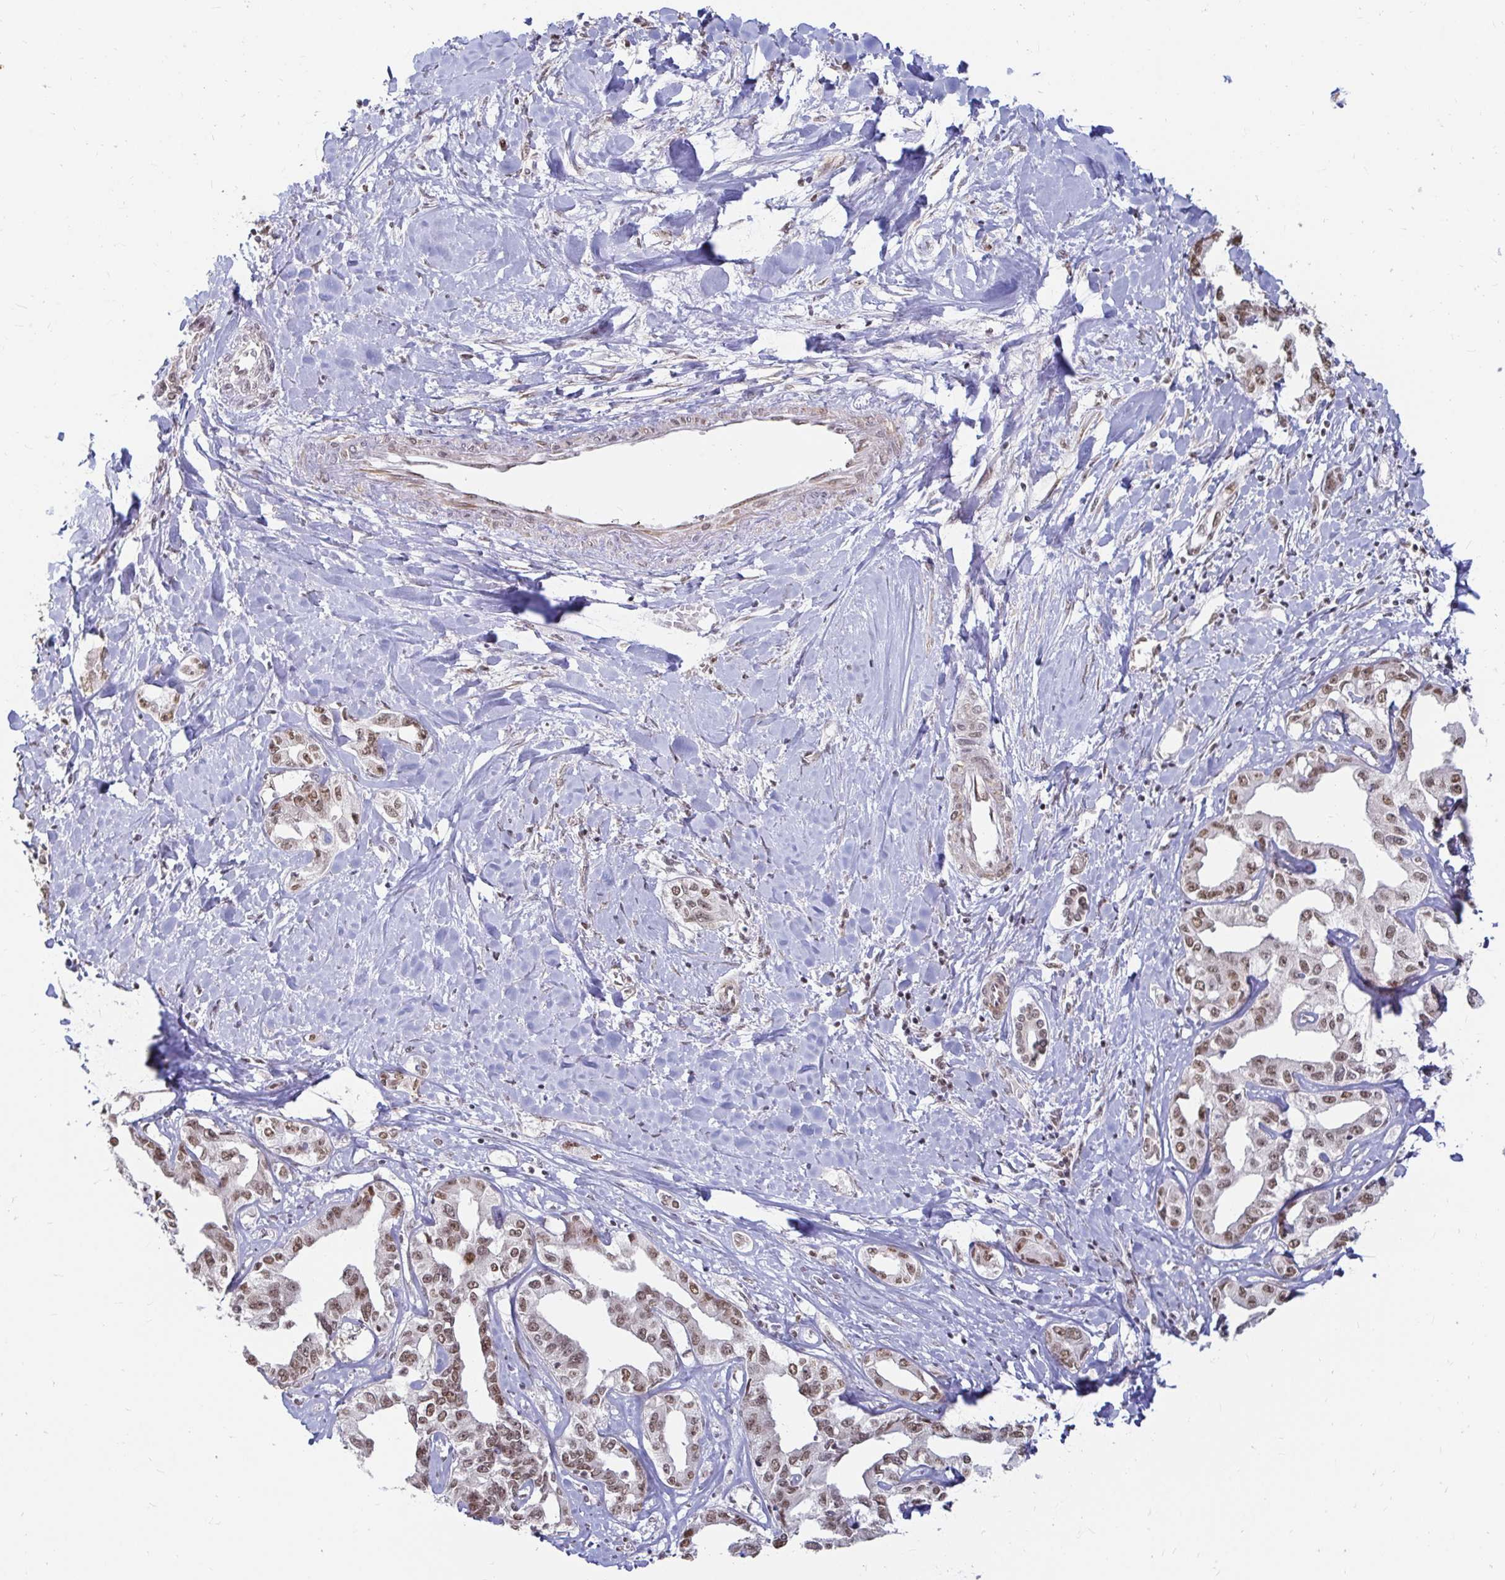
{"staining": {"intensity": "moderate", "quantity": ">75%", "location": "nuclear"}, "tissue": "liver cancer", "cell_type": "Tumor cells", "image_type": "cancer", "snomed": [{"axis": "morphology", "description": "Cholangiocarcinoma"}, {"axis": "topography", "description": "Liver"}], "caption": "Moderate nuclear protein expression is seen in about >75% of tumor cells in cholangiocarcinoma (liver).", "gene": "HNRNPU", "patient": {"sex": "male", "age": 59}}